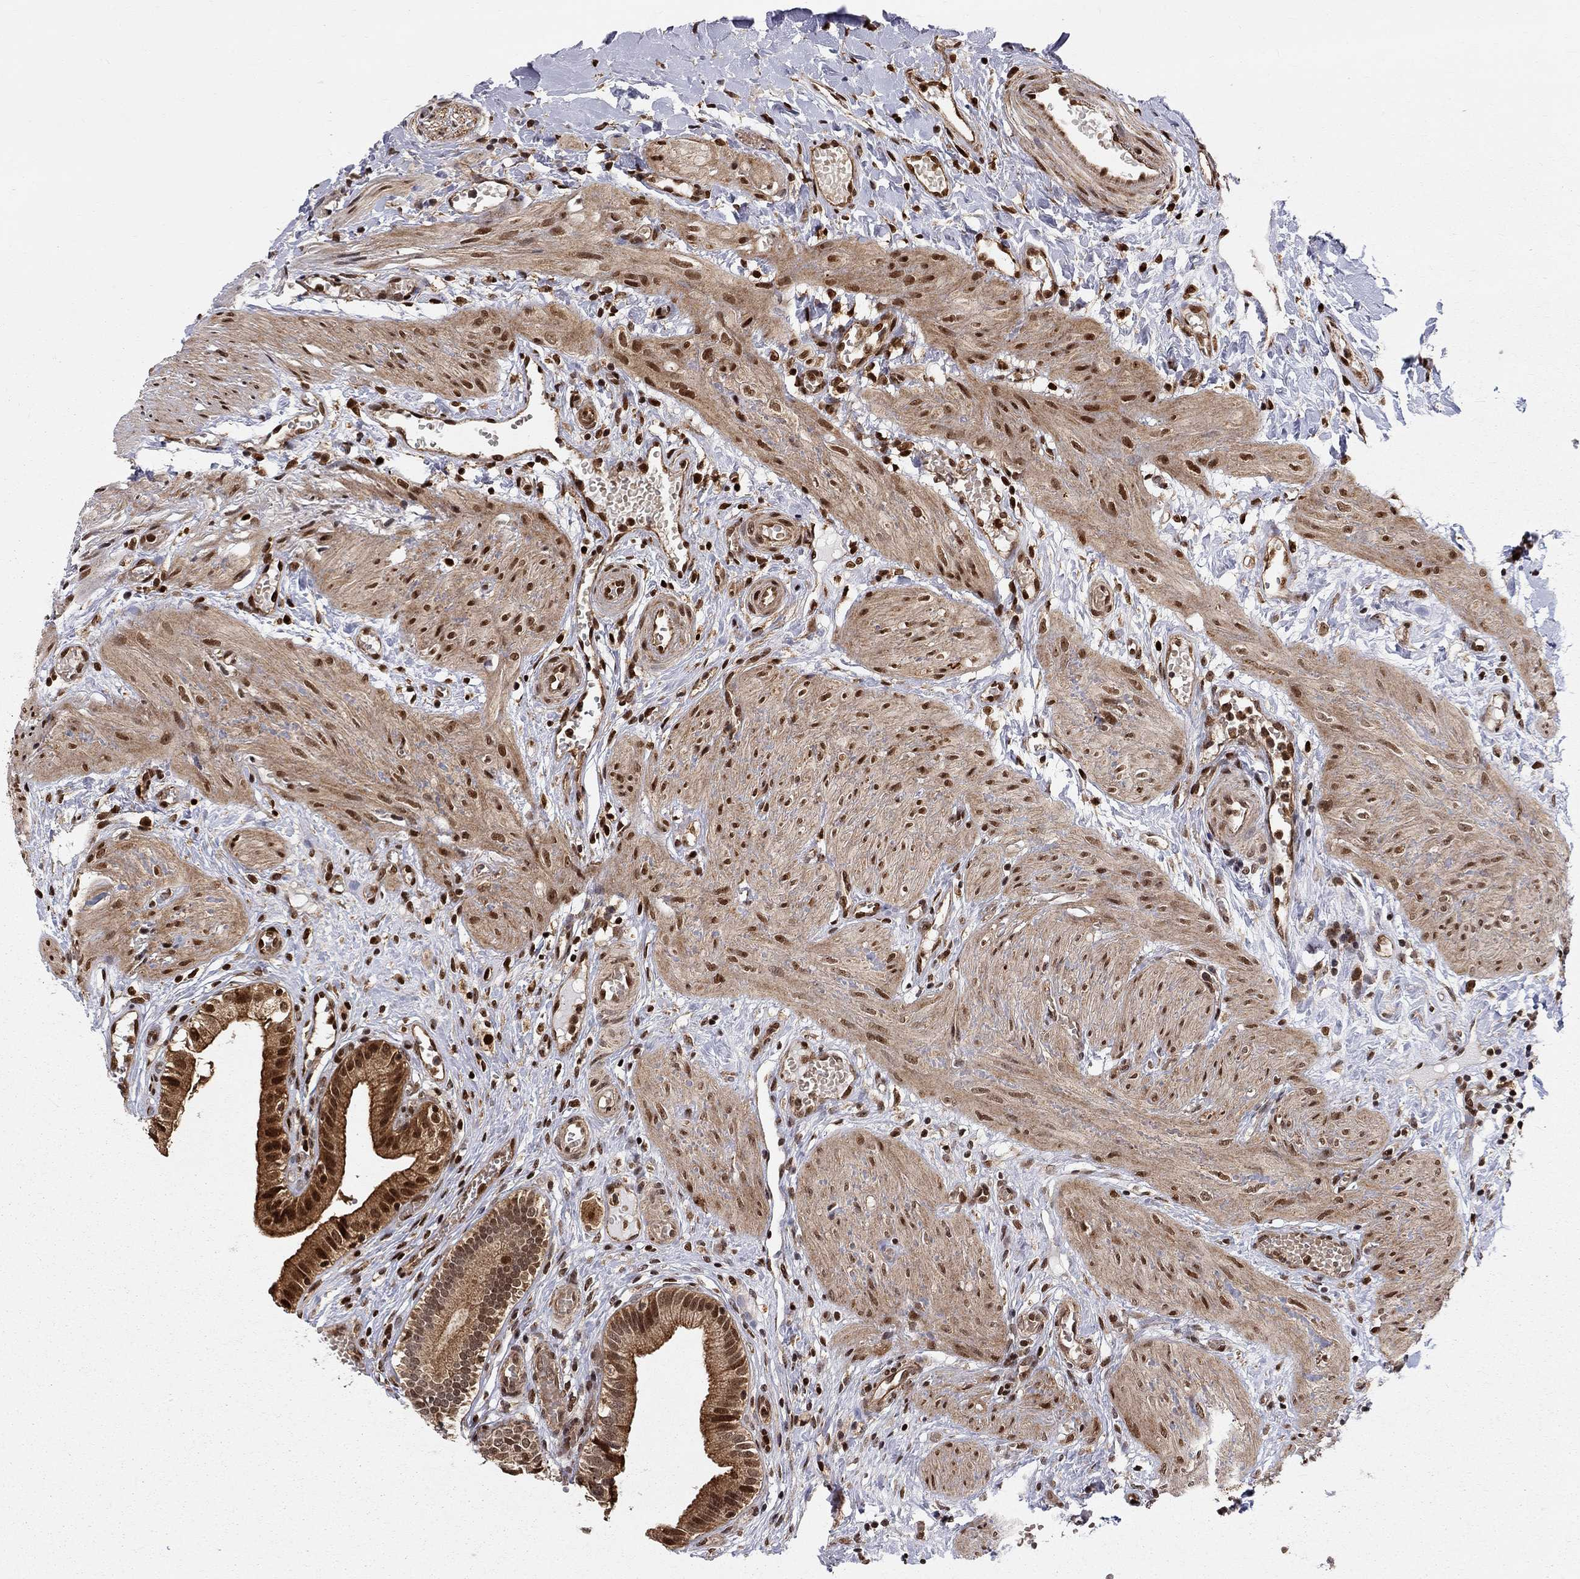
{"staining": {"intensity": "strong", "quantity": "25%-75%", "location": "cytoplasmic/membranous,nuclear"}, "tissue": "gallbladder", "cell_type": "Glandular cells", "image_type": "normal", "snomed": [{"axis": "morphology", "description": "Normal tissue, NOS"}, {"axis": "topography", "description": "Gallbladder"}], "caption": "Gallbladder was stained to show a protein in brown. There is high levels of strong cytoplasmic/membranous,nuclear staining in approximately 25%-75% of glandular cells. The protein of interest is shown in brown color, while the nuclei are stained blue.", "gene": "ELOB", "patient": {"sex": "female", "age": 24}}